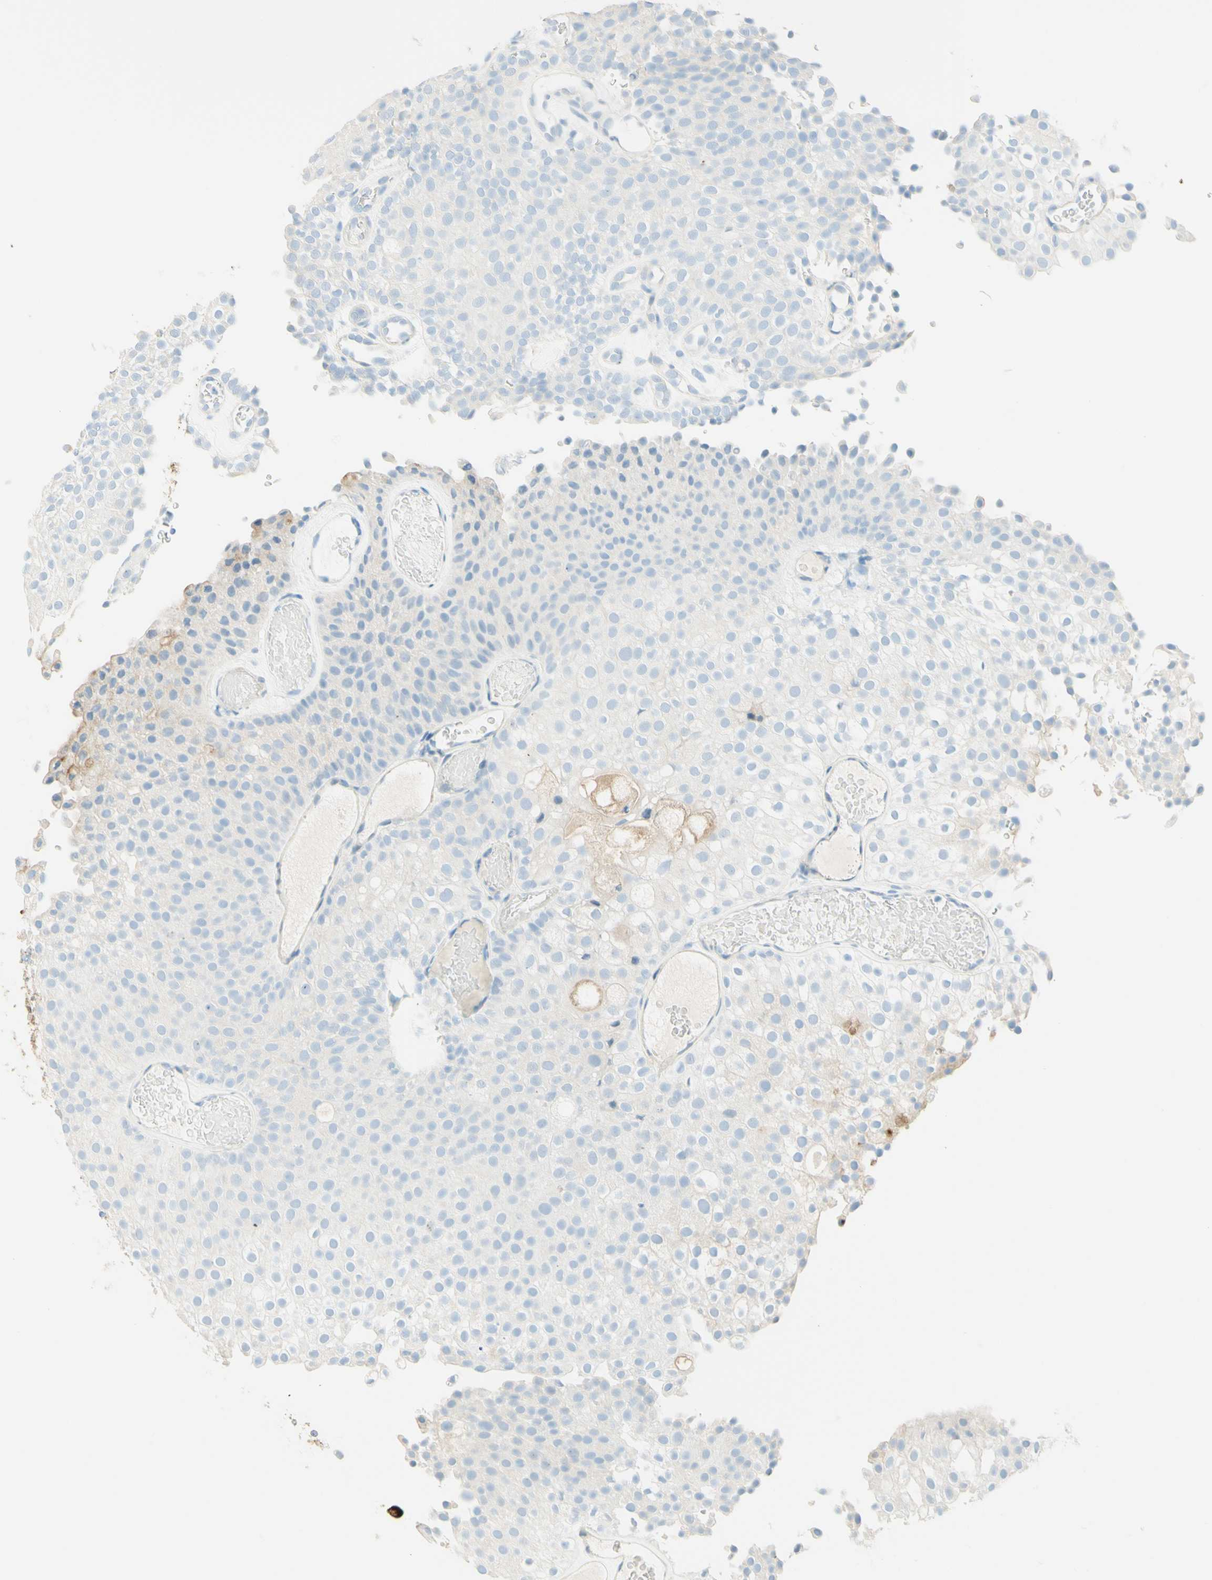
{"staining": {"intensity": "negative", "quantity": "none", "location": "none"}, "tissue": "urothelial cancer", "cell_type": "Tumor cells", "image_type": "cancer", "snomed": [{"axis": "morphology", "description": "Urothelial carcinoma, Low grade"}, {"axis": "topography", "description": "Urinary bladder"}], "caption": "This is an immunohistochemistry micrograph of human low-grade urothelial carcinoma. There is no positivity in tumor cells.", "gene": "TMEM132D", "patient": {"sex": "male", "age": 78}}